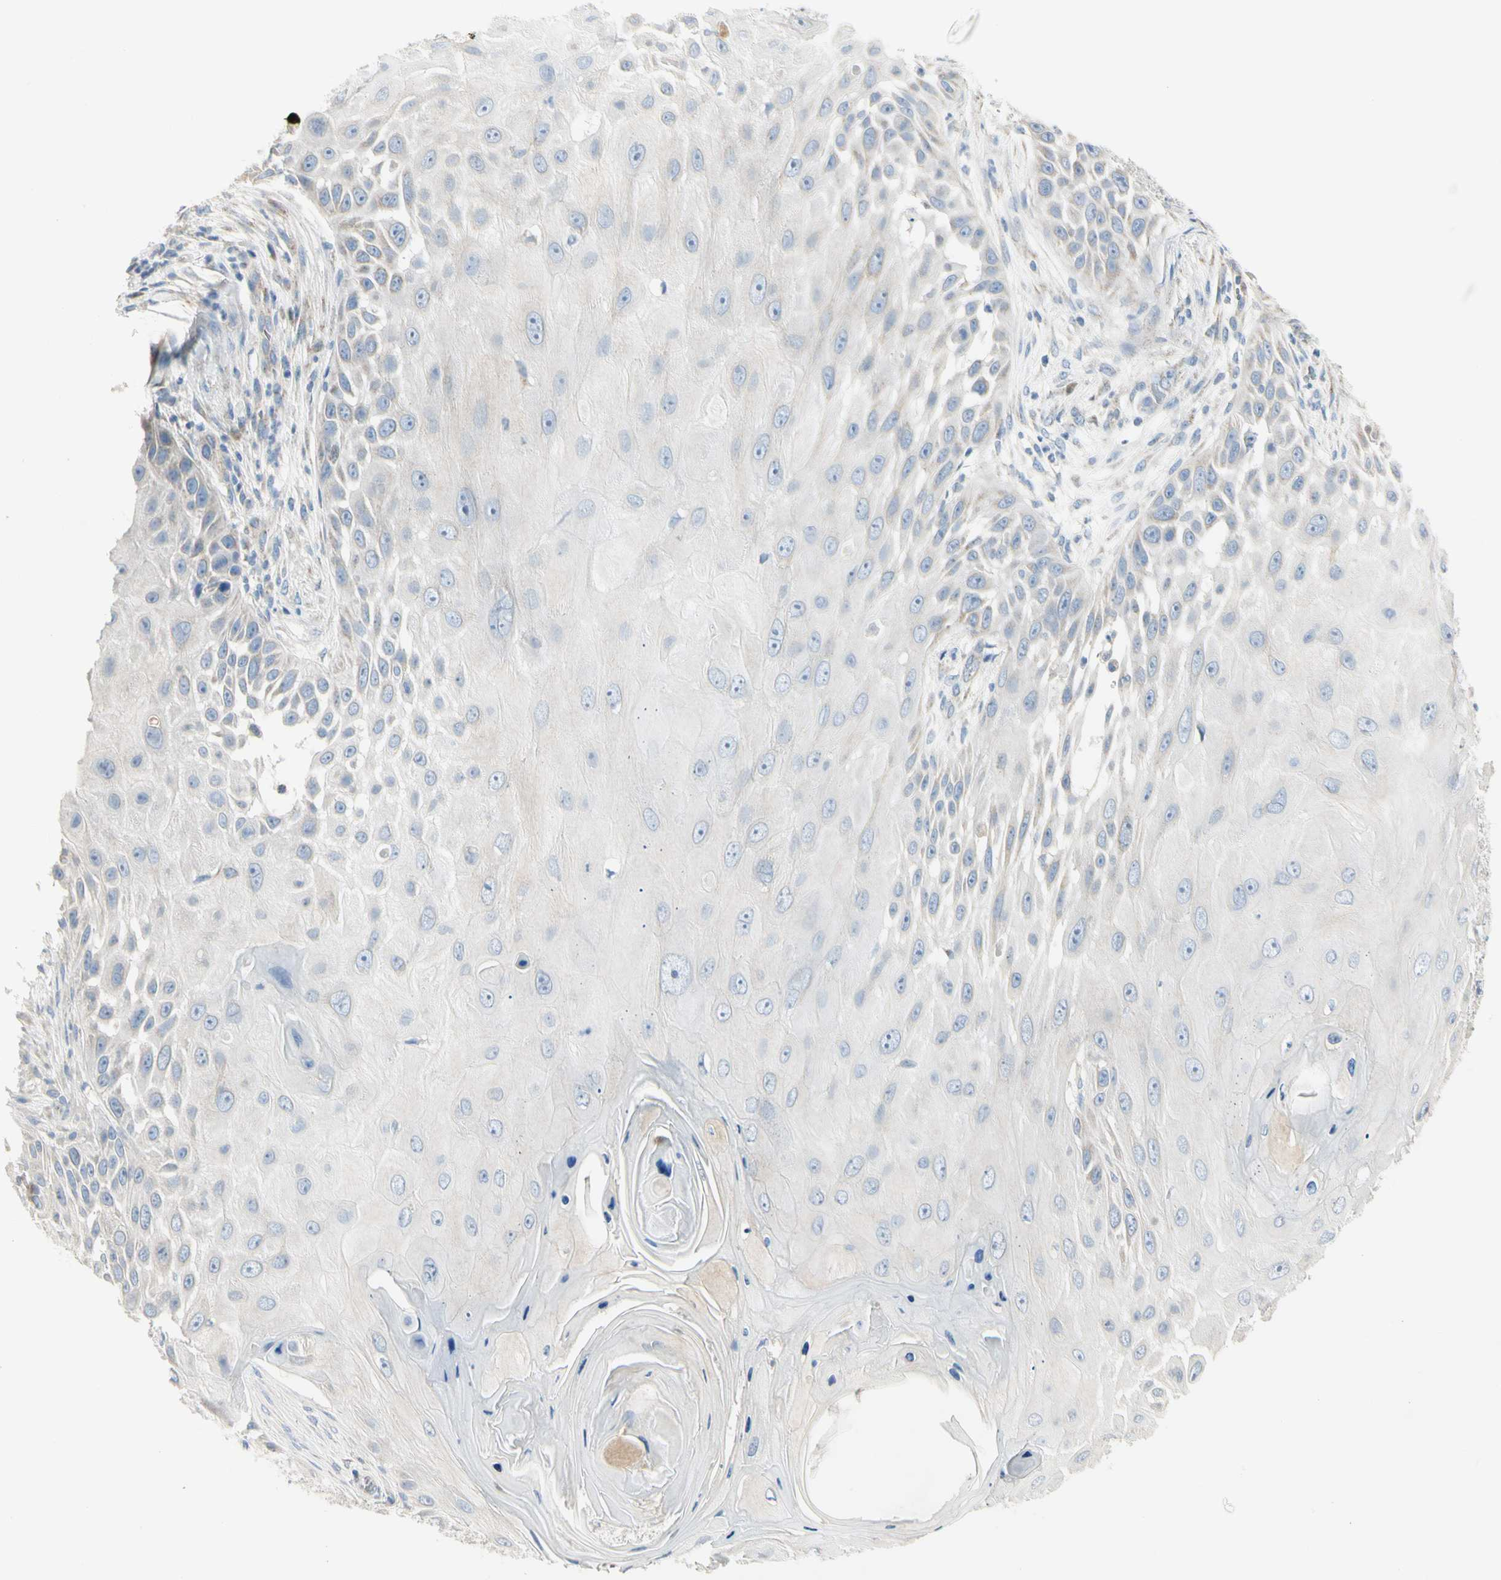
{"staining": {"intensity": "negative", "quantity": "none", "location": "none"}, "tissue": "skin cancer", "cell_type": "Tumor cells", "image_type": "cancer", "snomed": [{"axis": "morphology", "description": "Squamous cell carcinoma, NOS"}, {"axis": "topography", "description": "Skin"}], "caption": "A high-resolution histopathology image shows IHC staining of skin squamous cell carcinoma, which displays no significant positivity in tumor cells.", "gene": "ALDH18A1", "patient": {"sex": "female", "age": 44}}